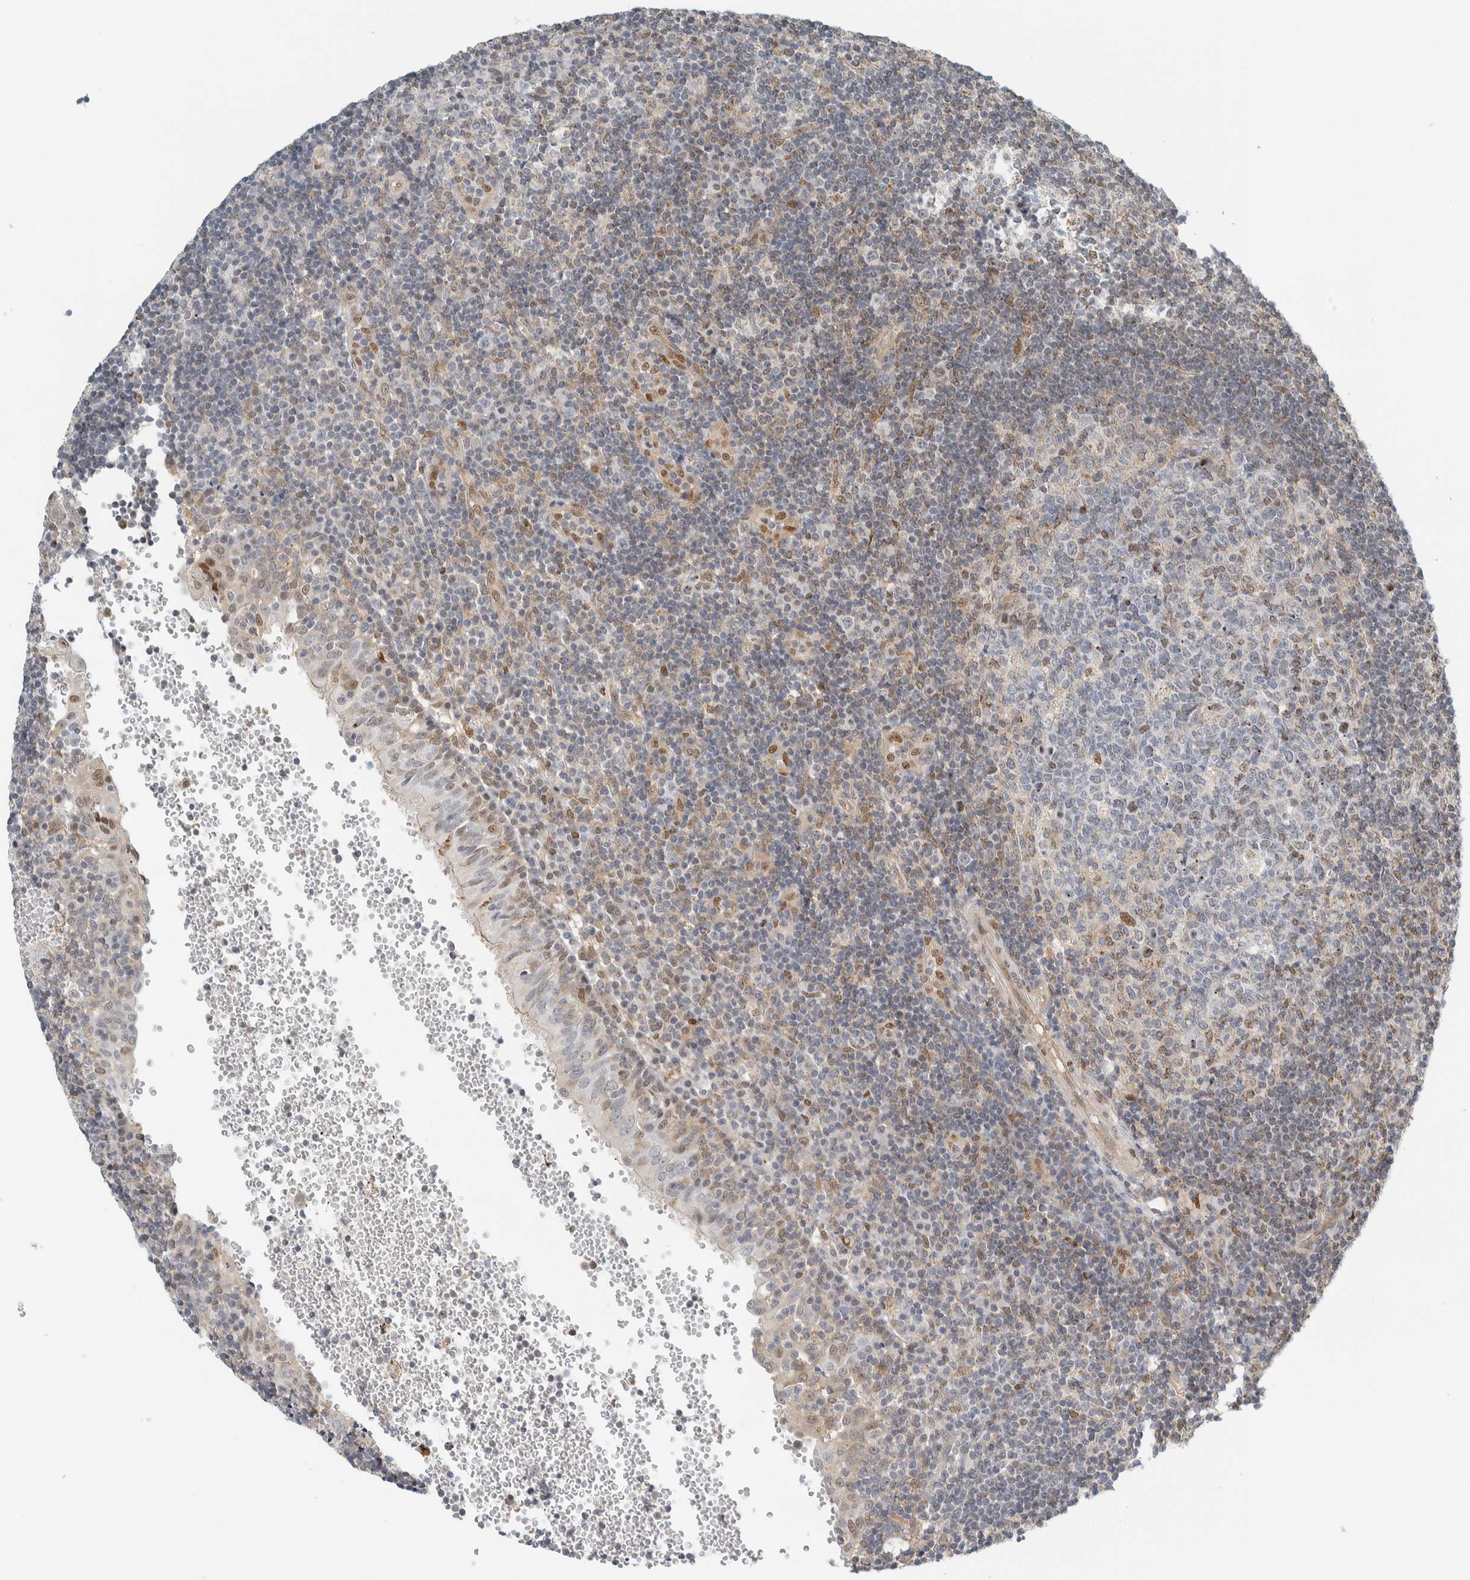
{"staining": {"intensity": "weak", "quantity": "<25%", "location": "nuclear"}, "tissue": "tonsil", "cell_type": "Germinal center cells", "image_type": "normal", "snomed": [{"axis": "morphology", "description": "Normal tissue, NOS"}, {"axis": "topography", "description": "Tonsil"}], "caption": "Germinal center cells show no significant protein expression in normal tonsil.", "gene": "TFE3", "patient": {"sex": "female", "age": 40}}